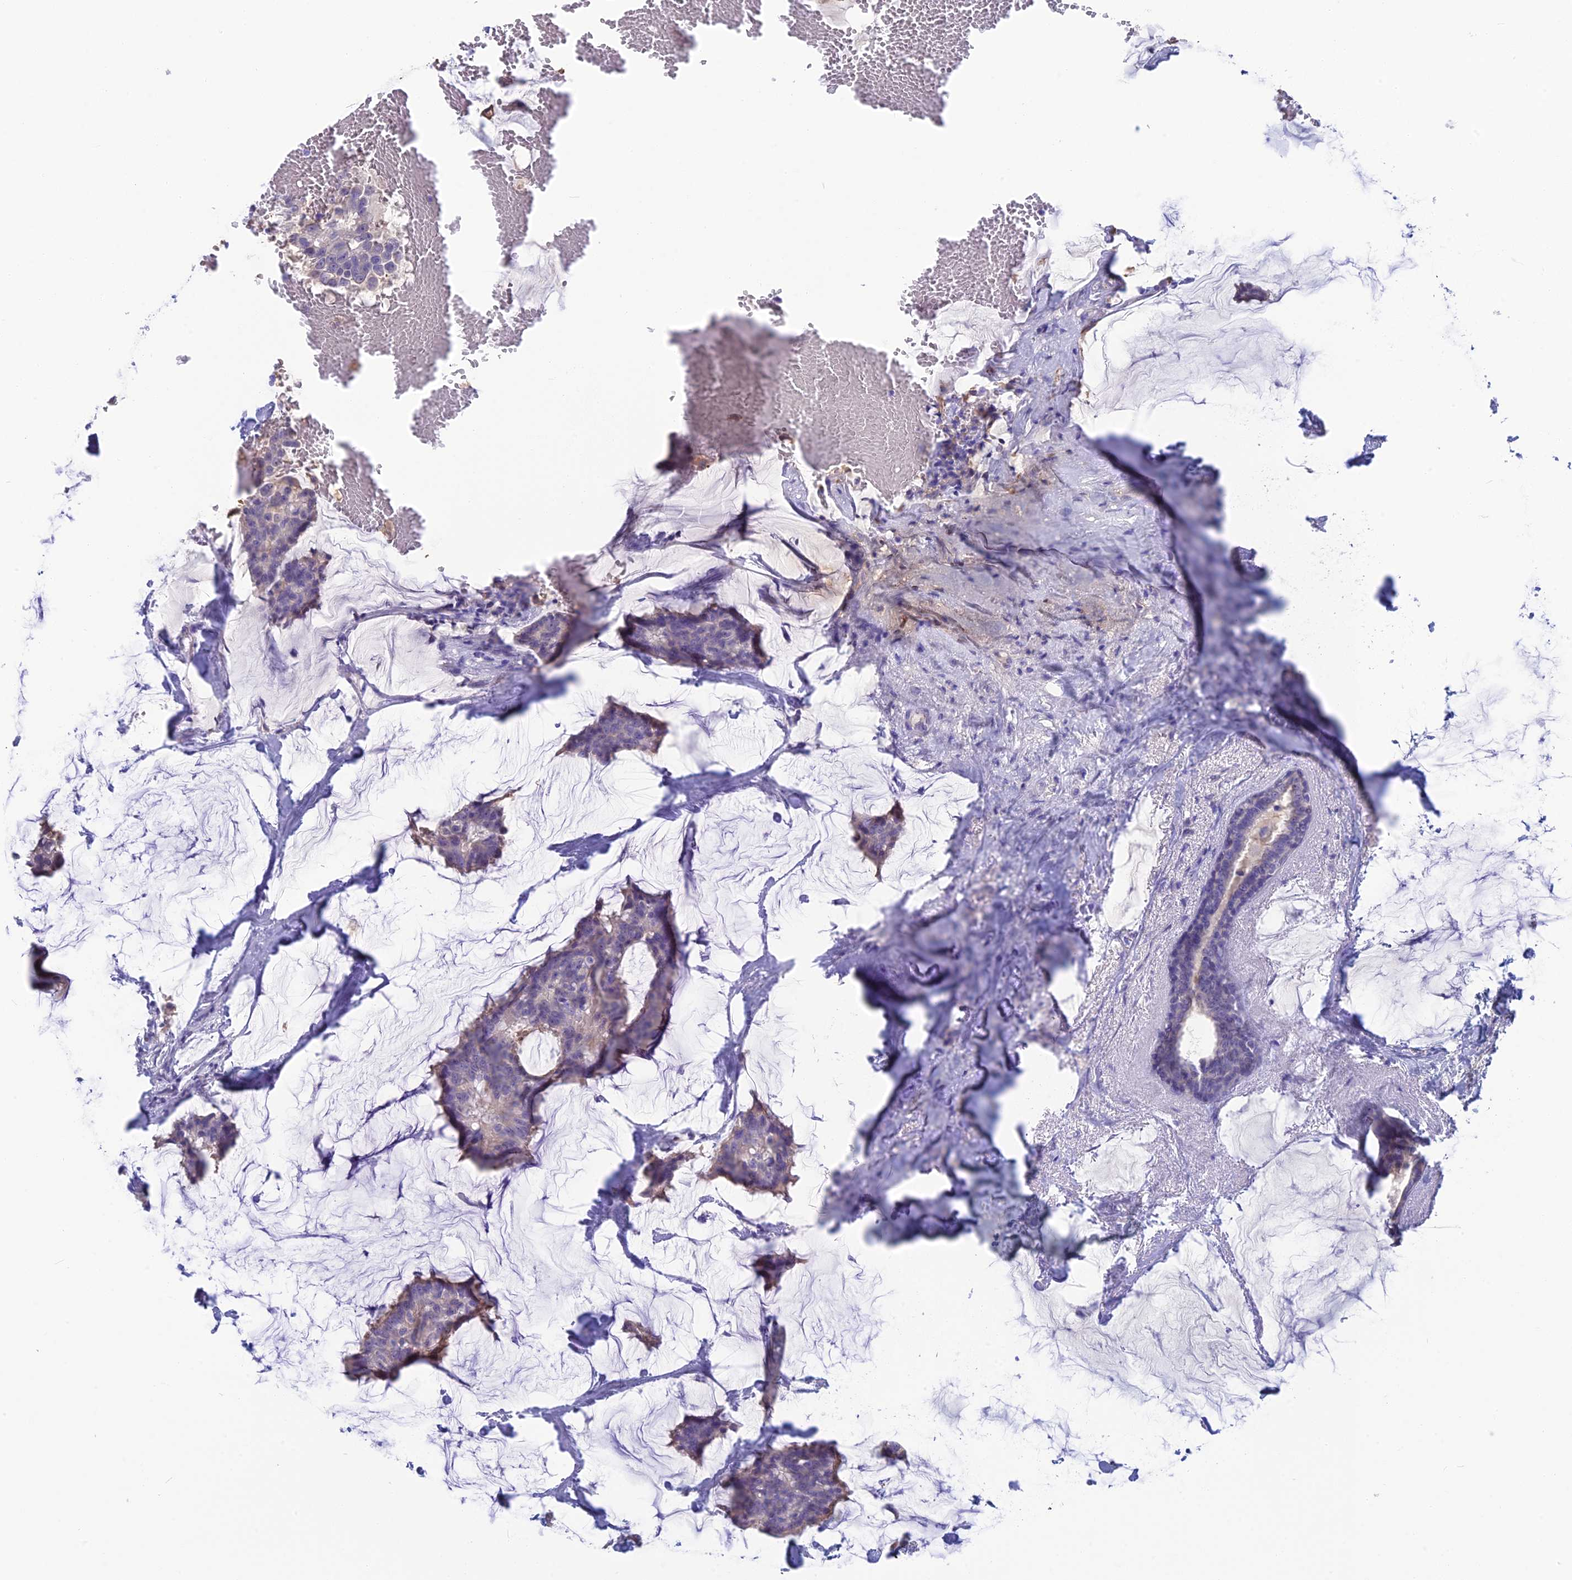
{"staining": {"intensity": "negative", "quantity": "none", "location": "none"}, "tissue": "breast cancer", "cell_type": "Tumor cells", "image_type": "cancer", "snomed": [{"axis": "morphology", "description": "Duct carcinoma"}, {"axis": "topography", "description": "Breast"}], "caption": "An image of human breast invasive ductal carcinoma is negative for staining in tumor cells.", "gene": "SNAP91", "patient": {"sex": "female", "age": 93}}